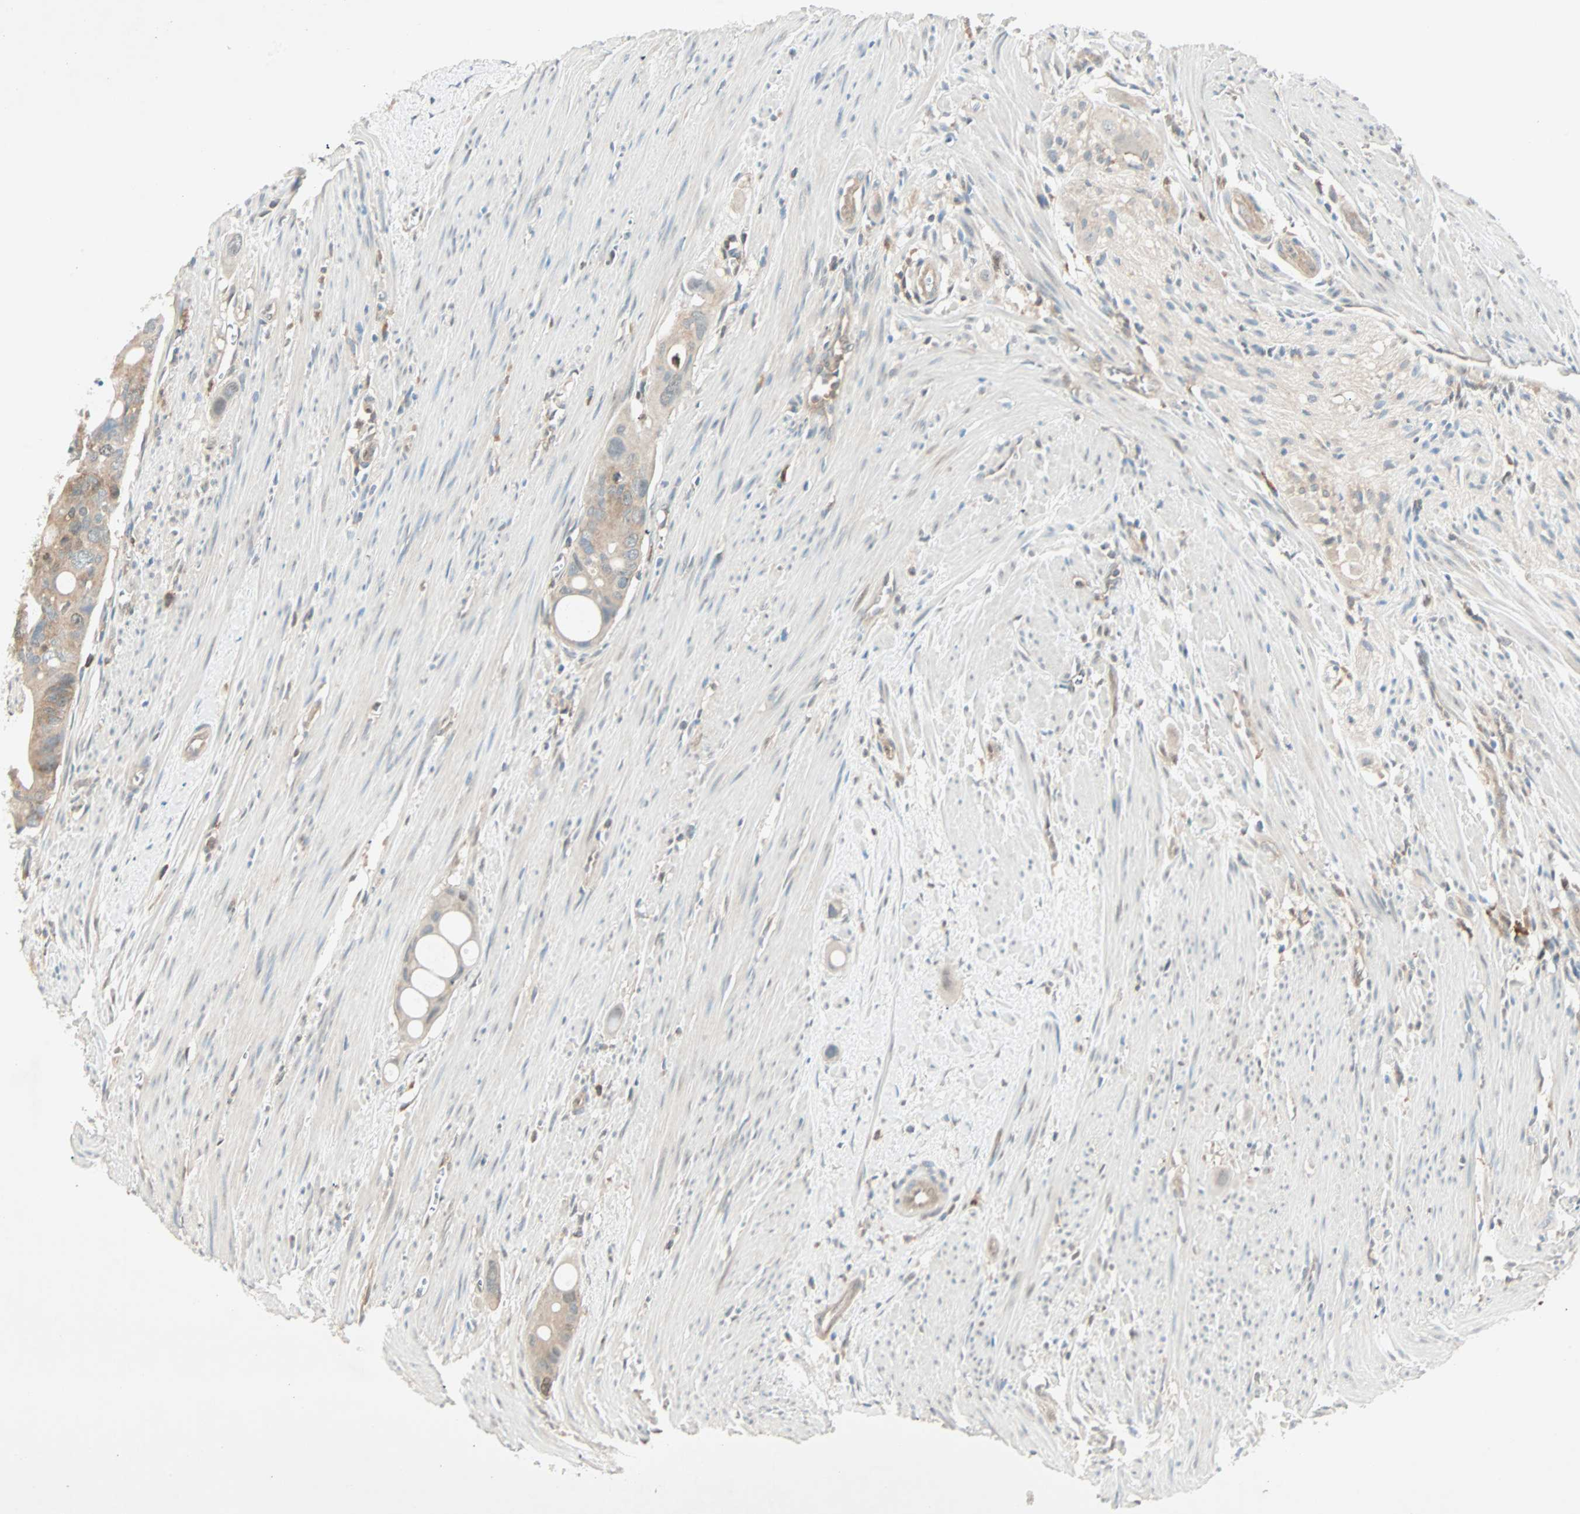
{"staining": {"intensity": "moderate", "quantity": ">75%", "location": "cytoplasmic/membranous"}, "tissue": "colorectal cancer", "cell_type": "Tumor cells", "image_type": "cancer", "snomed": [{"axis": "morphology", "description": "Adenocarcinoma, NOS"}, {"axis": "topography", "description": "Colon"}], "caption": "Brown immunohistochemical staining in human adenocarcinoma (colorectal) displays moderate cytoplasmic/membranous positivity in about >75% of tumor cells.", "gene": "SMIM8", "patient": {"sex": "female", "age": 57}}